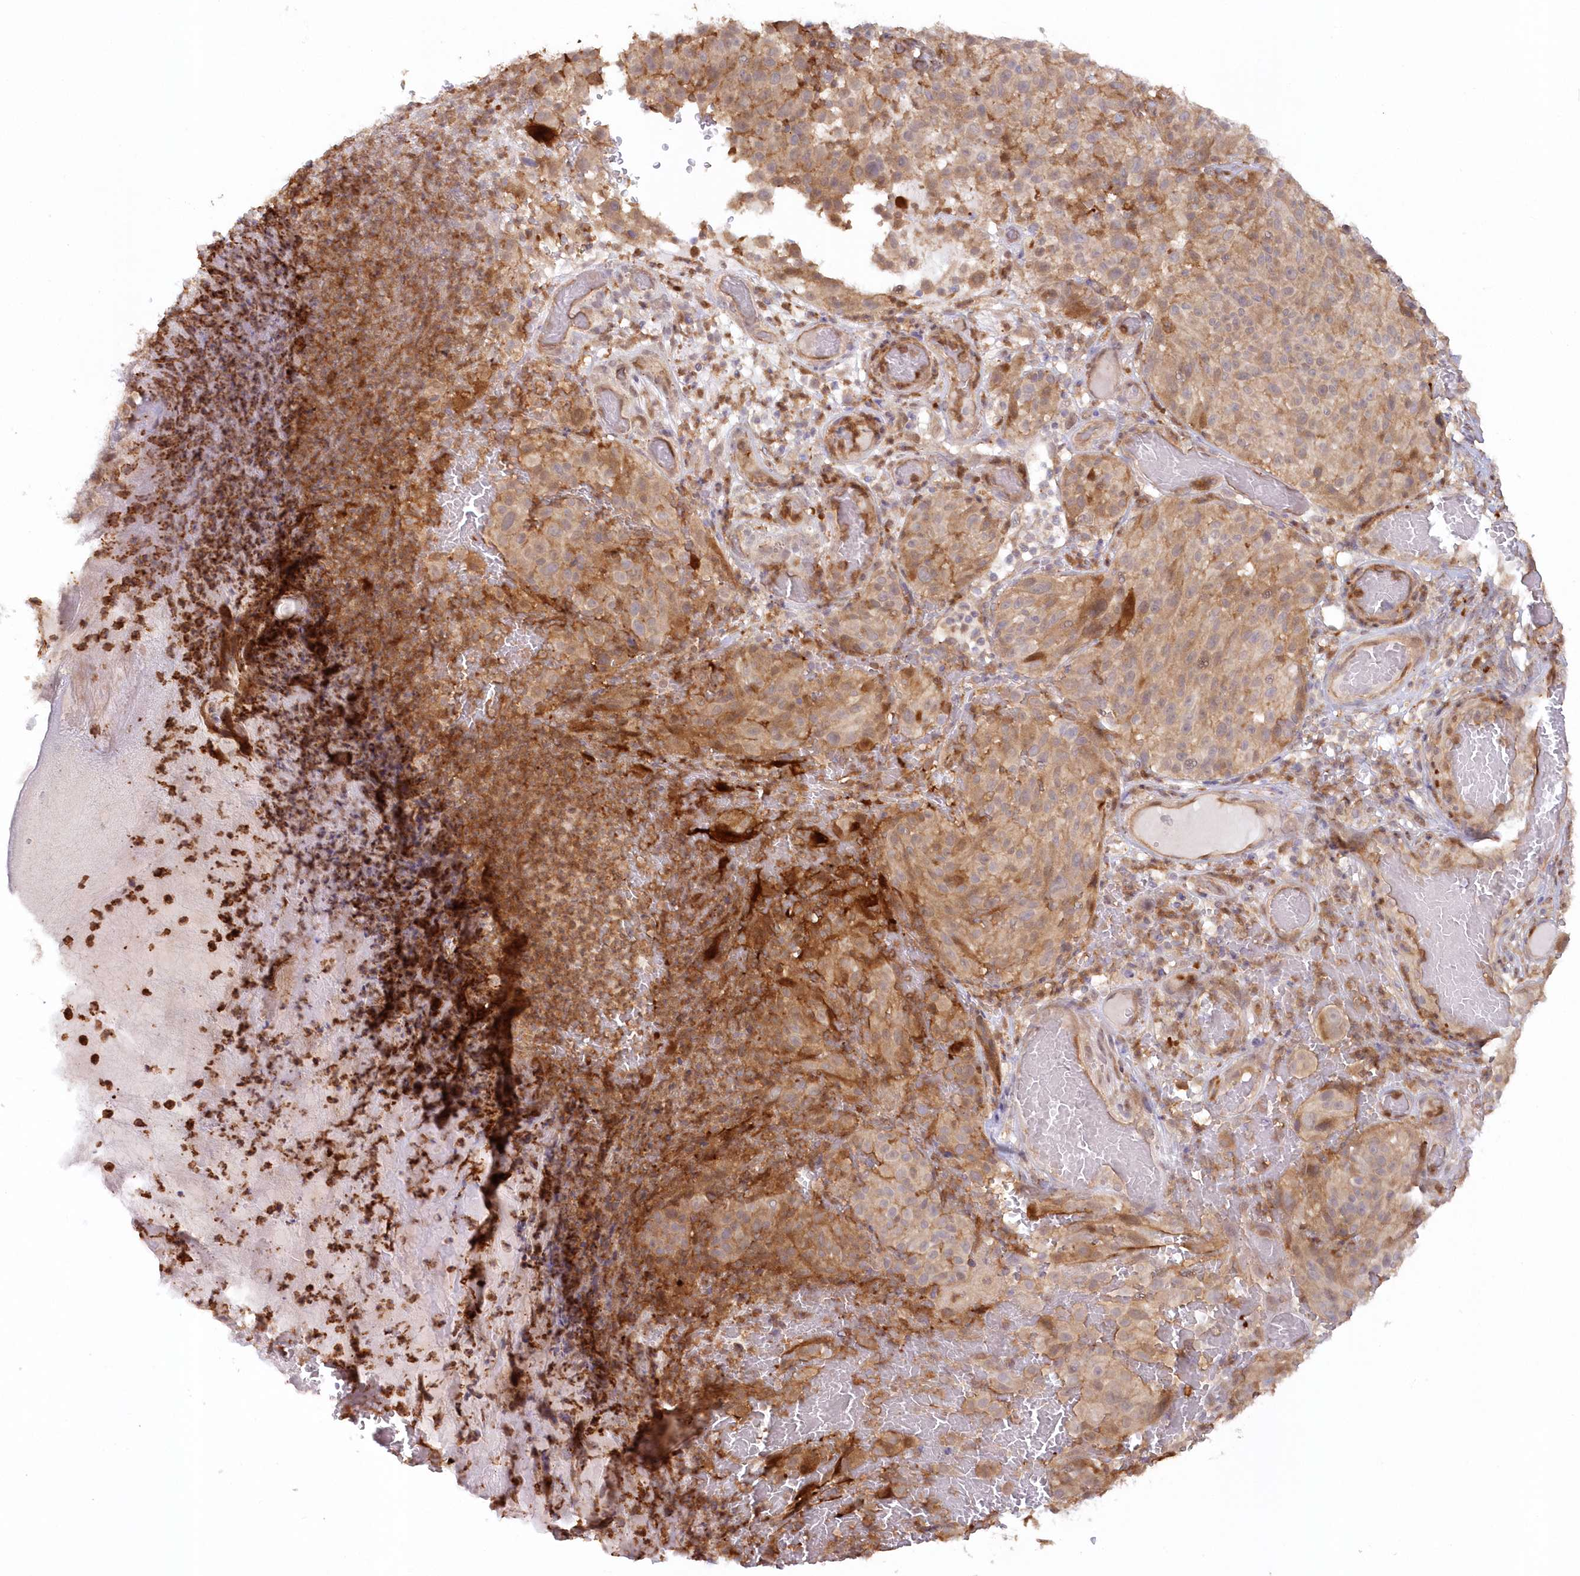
{"staining": {"intensity": "weak", "quantity": ">75%", "location": "cytoplasmic/membranous"}, "tissue": "melanoma", "cell_type": "Tumor cells", "image_type": "cancer", "snomed": [{"axis": "morphology", "description": "Malignant melanoma, NOS"}, {"axis": "topography", "description": "Skin"}], "caption": "Brown immunohistochemical staining in malignant melanoma reveals weak cytoplasmic/membranous staining in about >75% of tumor cells. (IHC, brightfield microscopy, high magnification).", "gene": "GBE1", "patient": {"sex": "male", "age": 83}}